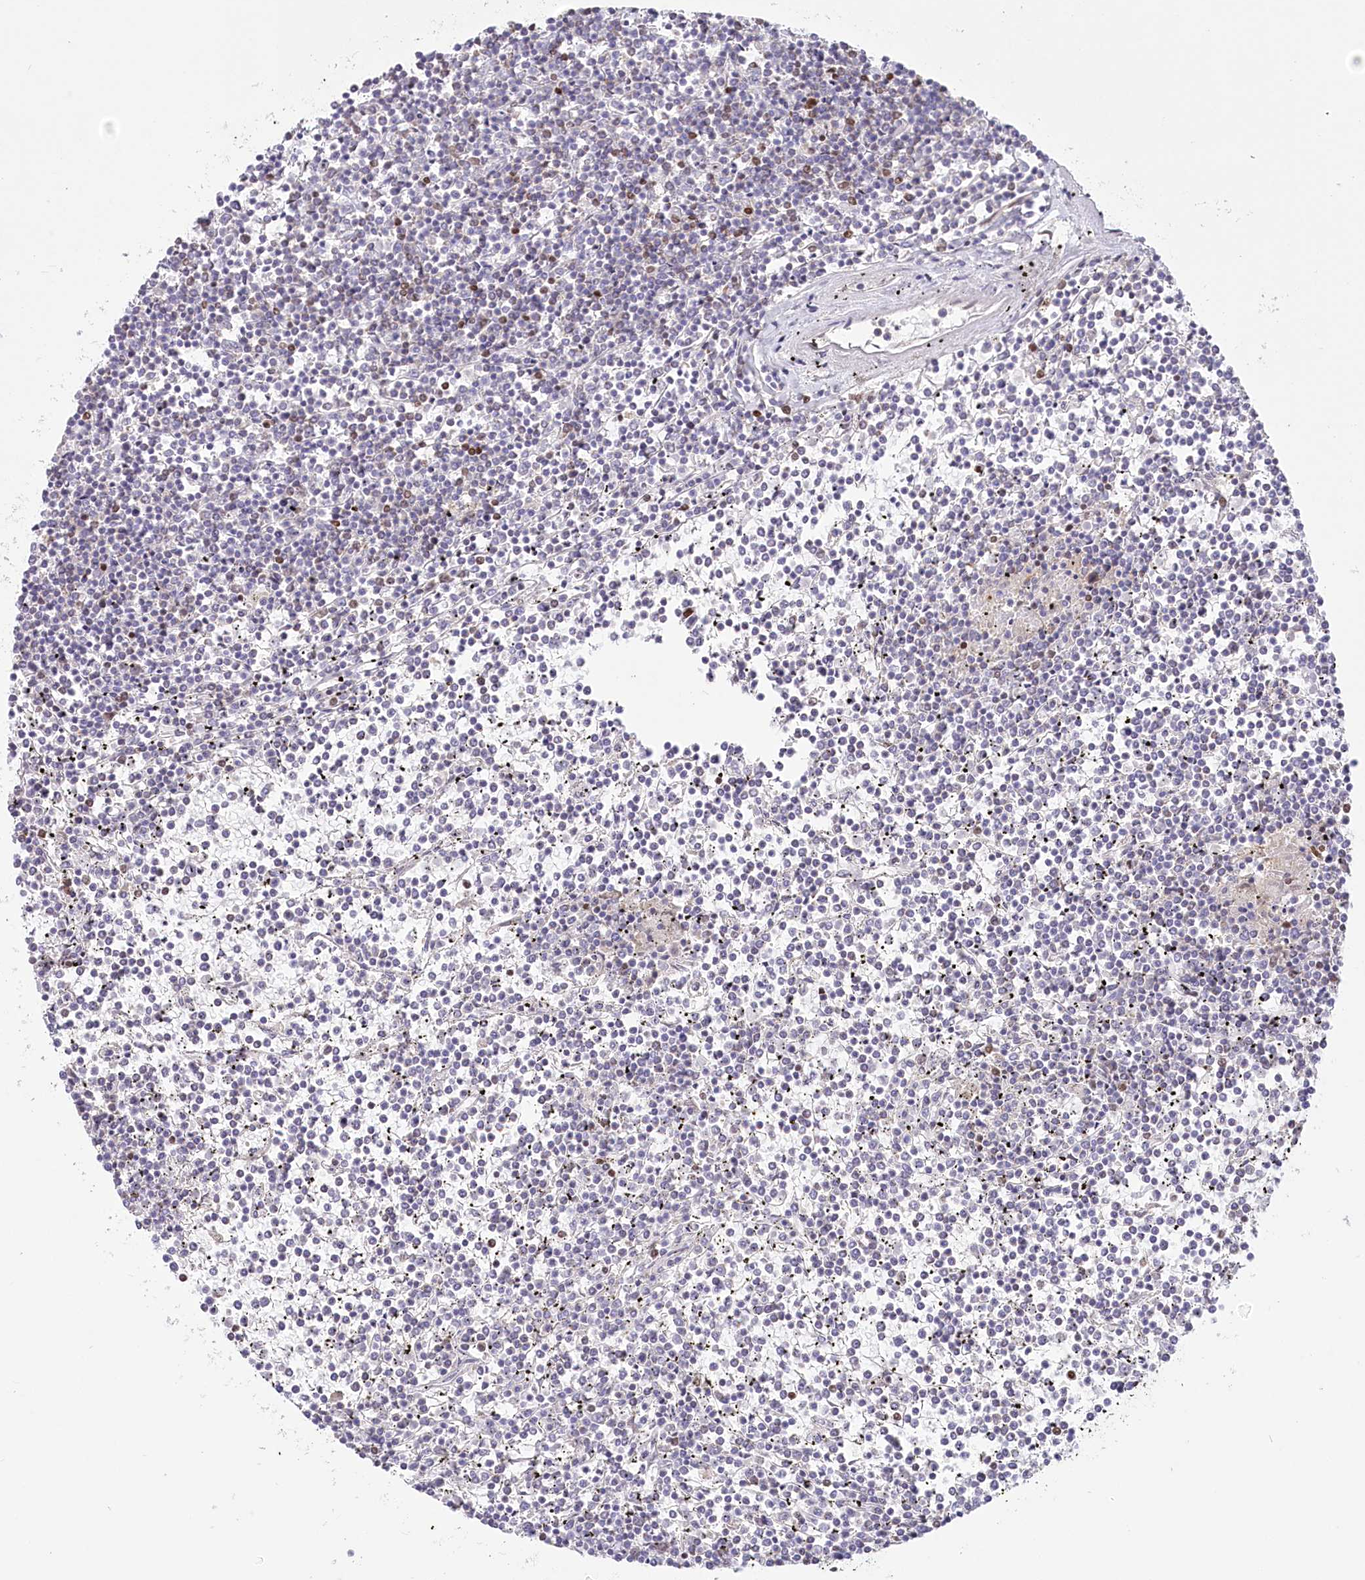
{"staining": {"intensity": "moderate", "quantity": "<25%", "location": "nuclear"}, "tissue": "lymphoma", "cell_type": "Tumor cells", "image_type": "cancer", "snomed": [{"axis": "morphology", "description": "Malignant lymphoma, non-Hodgkin's type, Low grade"}, {"axis": "topography", "description": "Spleen"}], "caption": "Moderate nuclear staining for a protein is present in about <25% of tumor cells of lymphoma using immunohistochemistry (IHC).", "gene": "PYURF", "patient": {"sex": "female", "age": 19}}